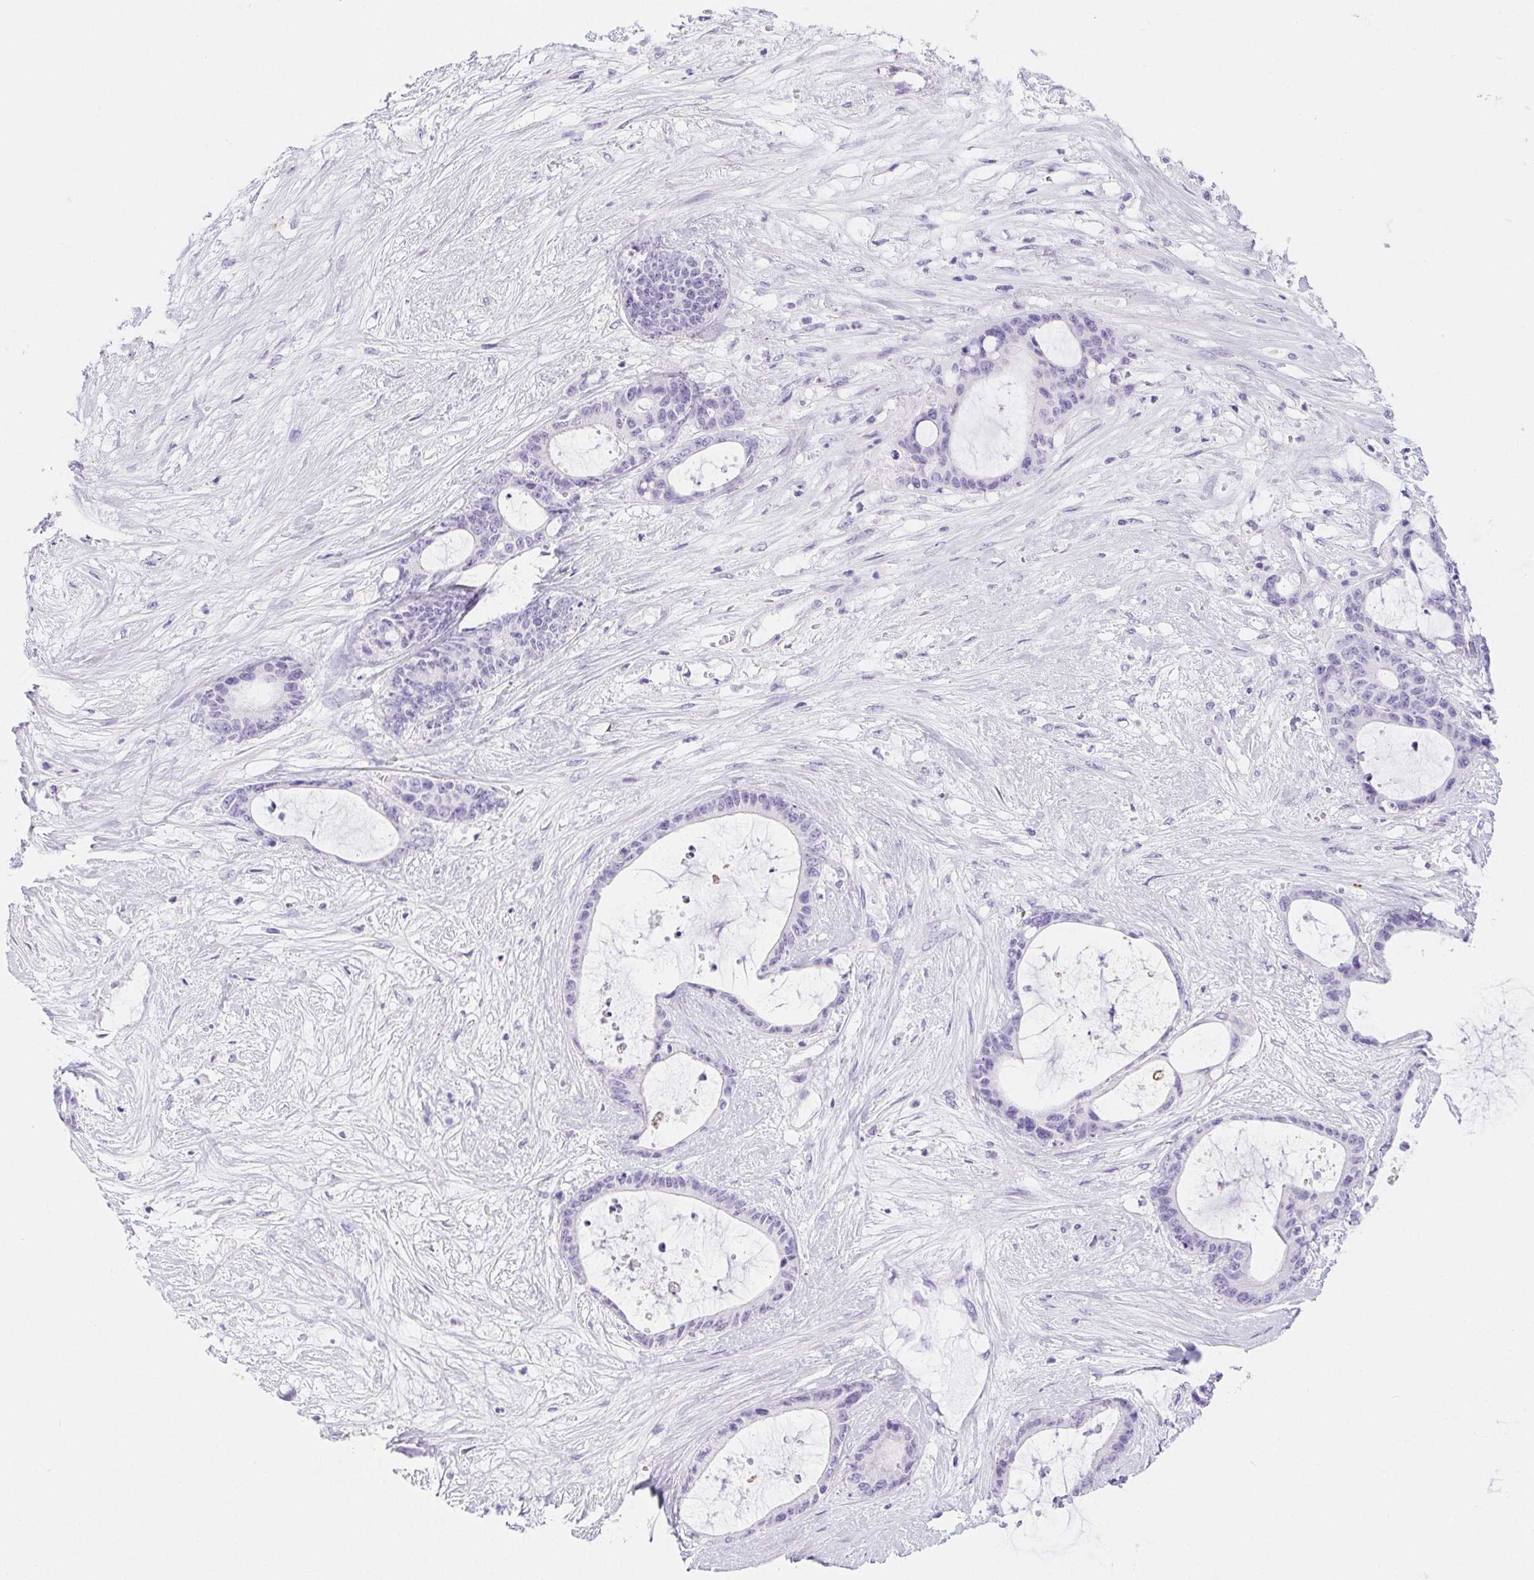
{"staining": {"intensity": "negative", "quantity": "none", "location": "none"}, "tissue": "liver cancer", "cell_type": "Tumor cells", "image_type": "cancer", "snomed": [{"axis": "morphology", "description": "Normal tissue, NOS"}, {"axis": "morphology", "description": "Cholangiocarcinoma"}, {"axis": "topography", "description": "Liver"}, {"axis": "topography", "description": "Peripheral nerve tissue"}], "caption": "Immunohistochemistry (IHC) micrograph of cholangiocarcinoma (liver) stained for a protein (brown), which shows no staining in tumor cells.", "gene": "PNLIP", "patient": {"sex": "female", "age": 73}}